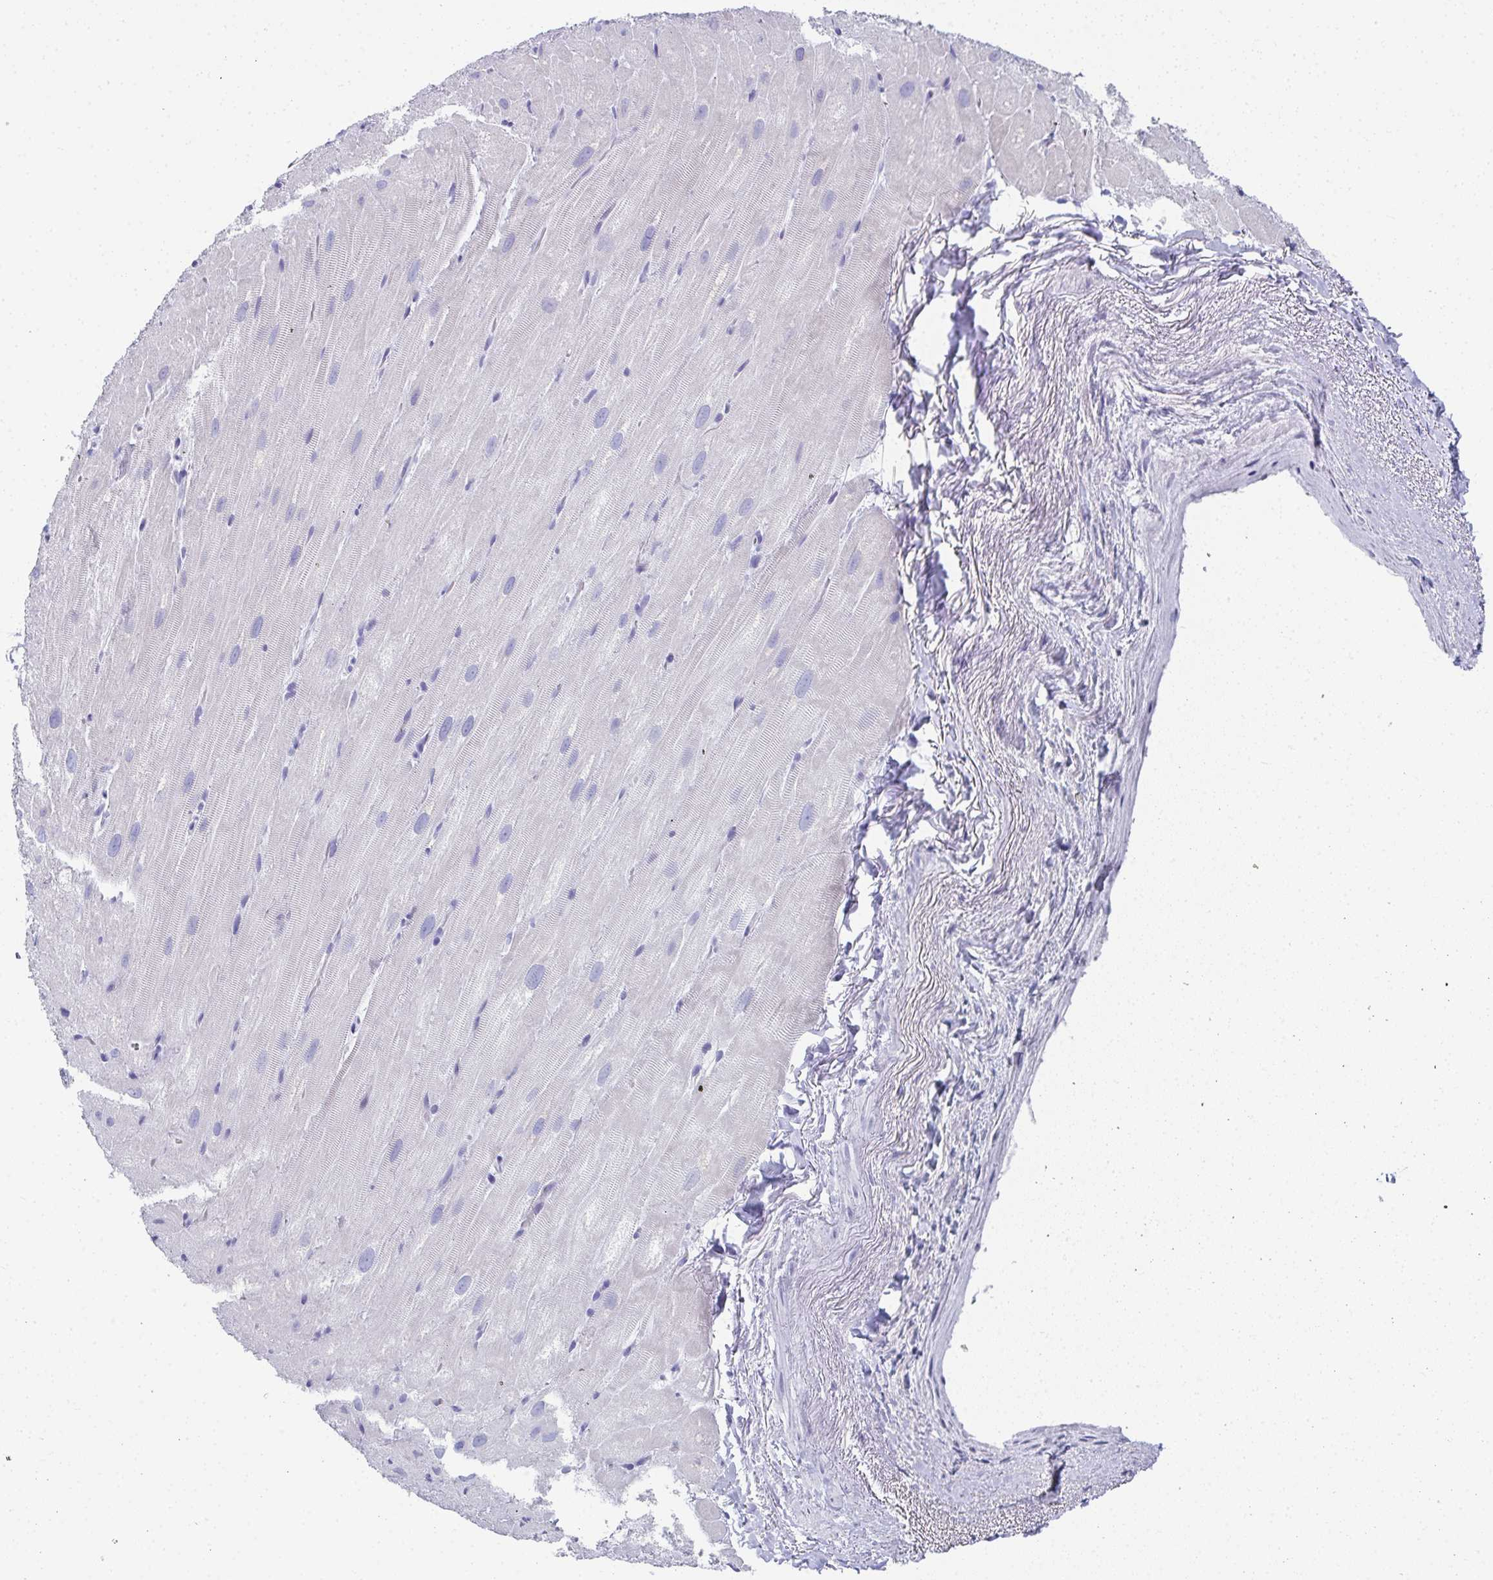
{"staining": {"intensity": "negative", "quantity": "none", "location": "none"}, "tissue": "heart muscle", "cell_type": "Cardiomyocytes", "image_type": "normal", "snomed": [{"axis": "morphology", "description": "Normal tissue, NOS"}, {"axis": "topography", "description": "Heart"}], "caption": "High magnification brightfield microscopy of normal heart muscle stained with DAB (3,3'-diaminobenzidine) (brown) and counterstained with hematoxylin (blue): cardiomyocytes show no significant staining. The staining is performed using DAB brown chromogen with nuclei counter-stained in using hematoxylin.", "gene": "SYCP1", "patient": {"sex": "male", "age": 62}}